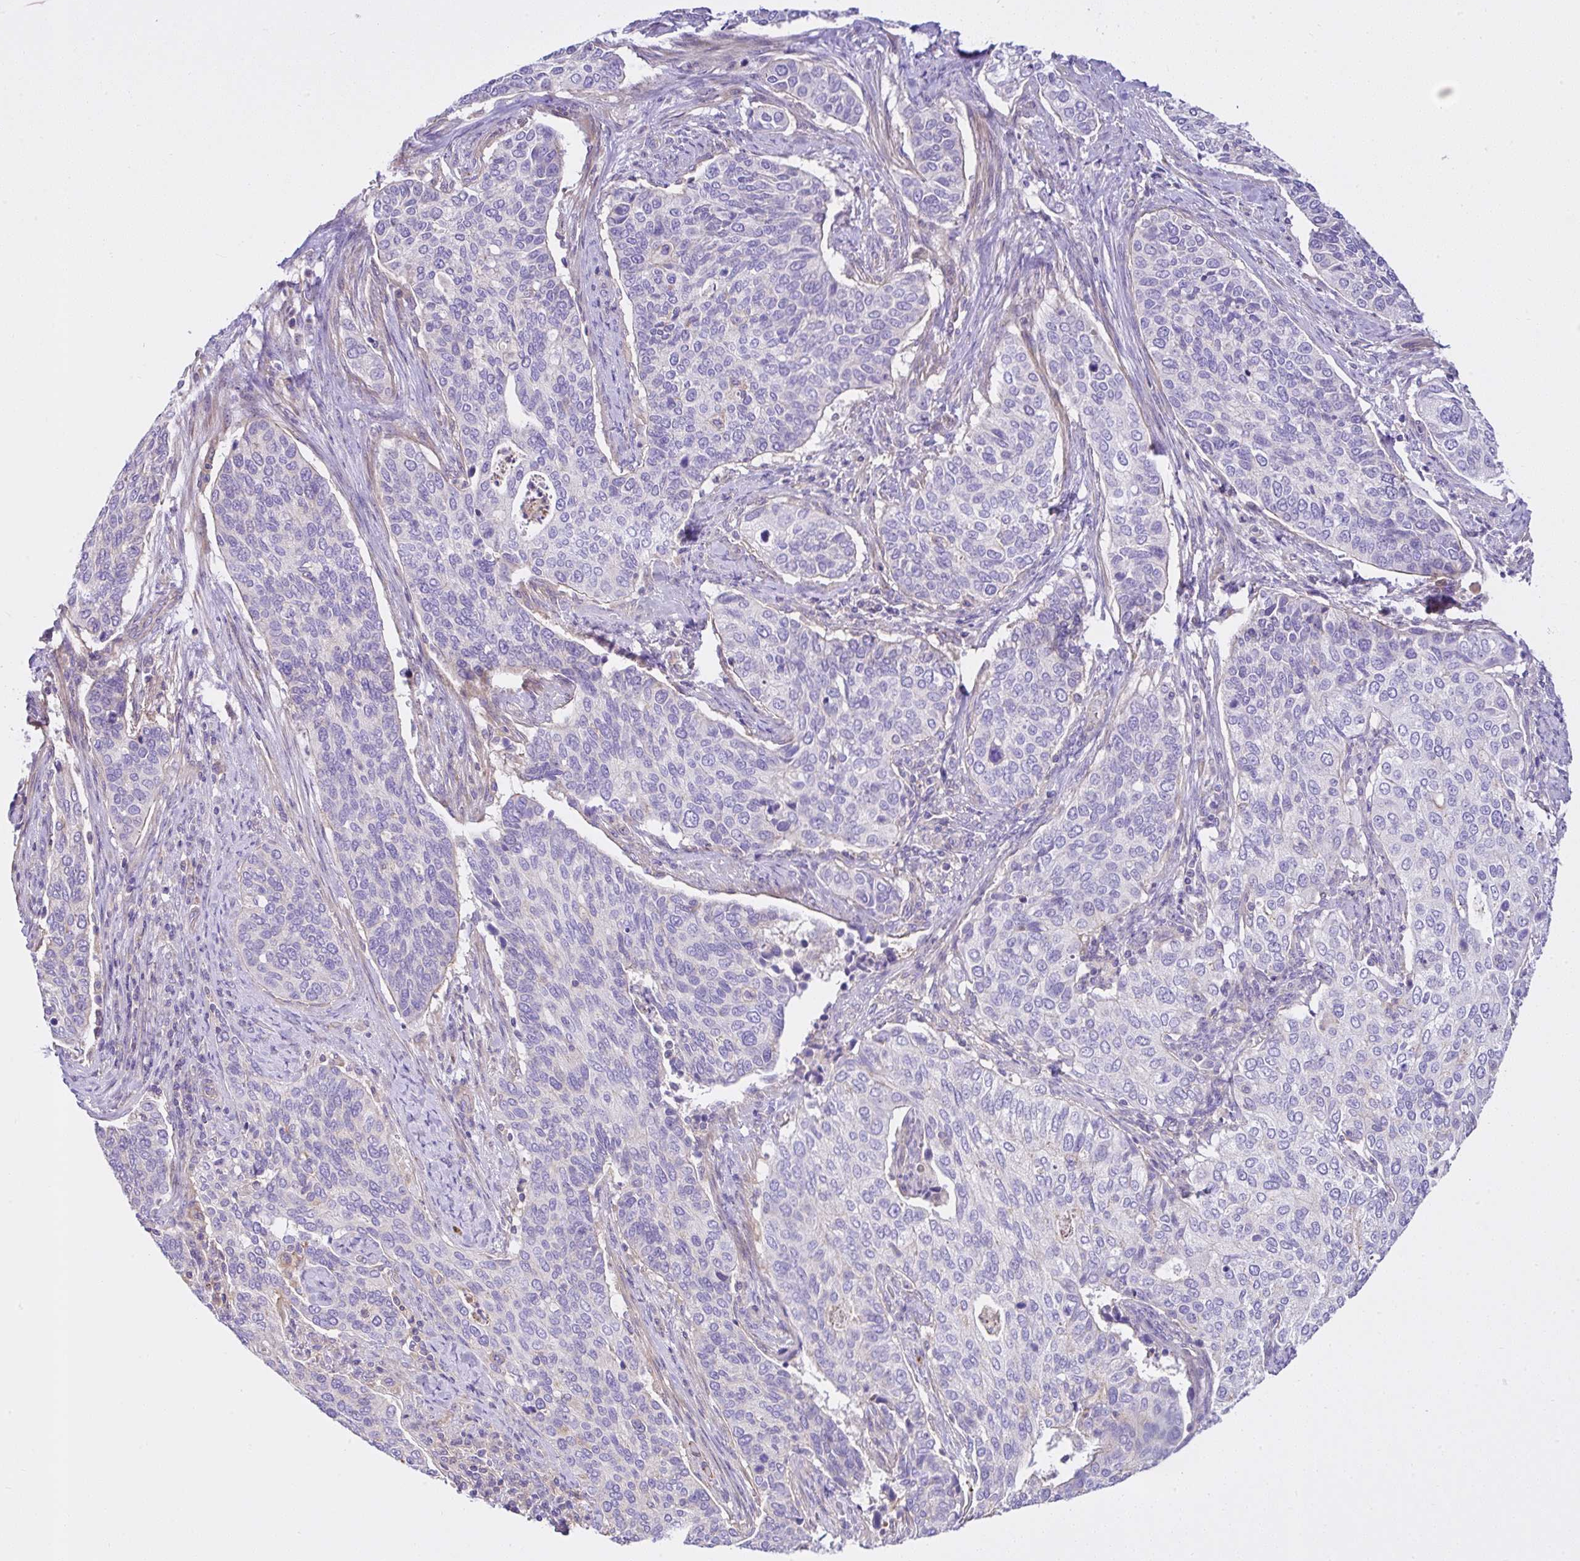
{"staining": {"intensity": "negative", "quantity": "none", "location": "none"}, "tissue": "cervical cancer", "cell_type": "Tumor cells", "image_type": "cancer", "snomed": [{"axis": "morphology", "description": "Squamous cell carcinoma, NOS"}, {"axis": "topography", "description": "Cervix"}], "caption": "An image of cervical squamous cell carcinoma stained for a protein demonstrates no brown staining in tumor cells. Nuclei are stained in blue.", "gene": "CCDC142", "patient": {"sex": "female", "age": 38}}